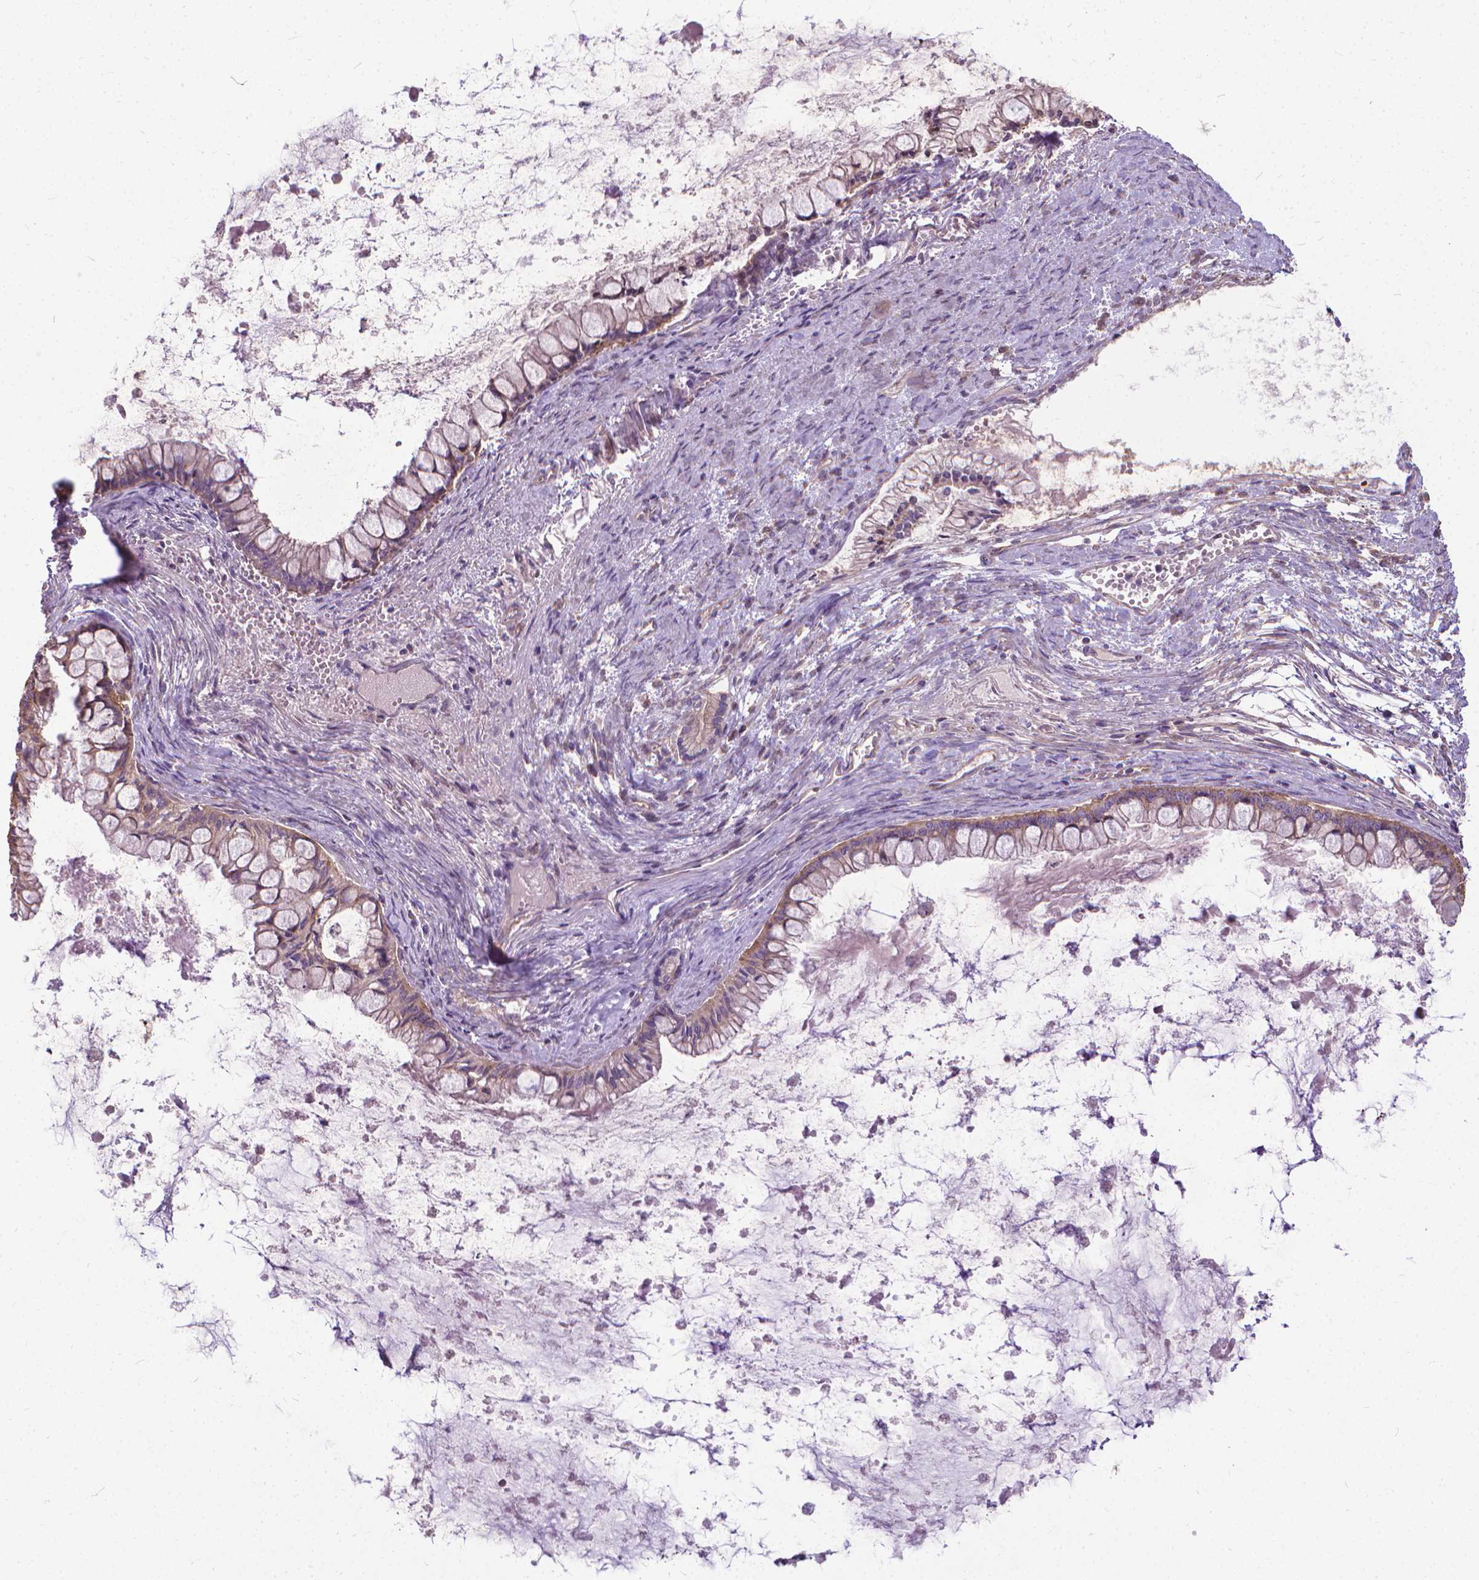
{"staining": {"intensity": "weak", "quantity": "25%-75%", "location": "cytoplasmic/membranous"}, "tissue": "ovarian cancer", "cell_type": "Tumor cells", "image_type": "cancer", "snomed": [{"axis": "morphology", "description": "Cystadenocarcinoma, mucinous, NOS"}, {"axis": "topography", "description": "Ovary"}], "caption": "Protein expression analysis of human mucinous cystadenocarcinoma (ovarian) reveals weak cytoplasmic/membranous staining in approximately 25%-75% of tumor cells.", "gene": "CFAP299", "patient": {"sex": "female", "age": 67}}